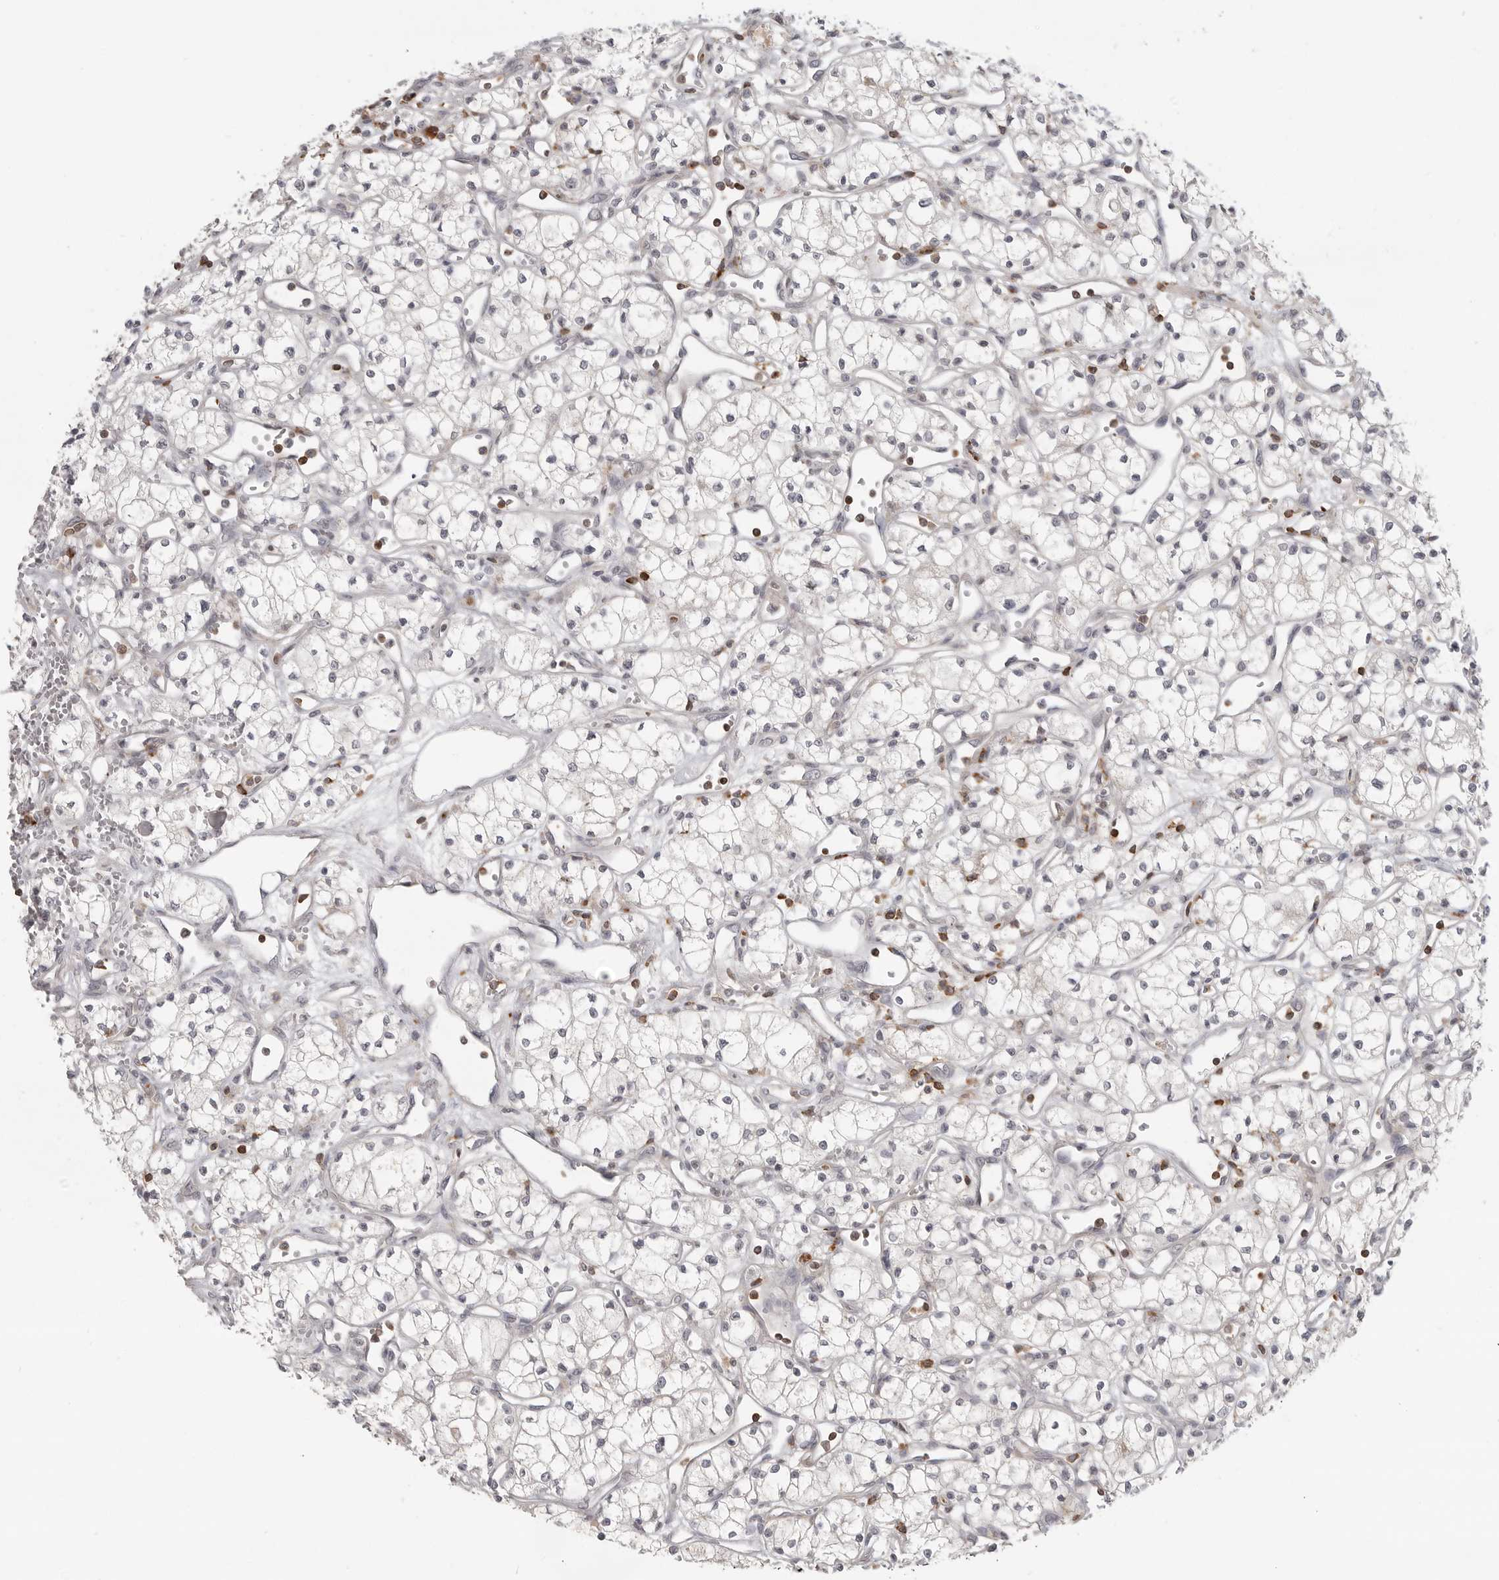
{"staining": {"intensity": "negative", "quantity": "none", "location": "none"}, "tissue": "renal cancer", "cell_type": "Tumor cells", "image_type": "cancer", "snomed": [{"axis": "morphology", "description": "Adenocarcinoma, NOS"}, {"axis": "topography", "description": "Kidney"}], "caption": "Protein analysis of renal cancer (adenocarcinoma) exhibits no significant expression in tumor cells.", "gene": "SH3KBP1", "patient": {"sex": "male", "age": 59}}